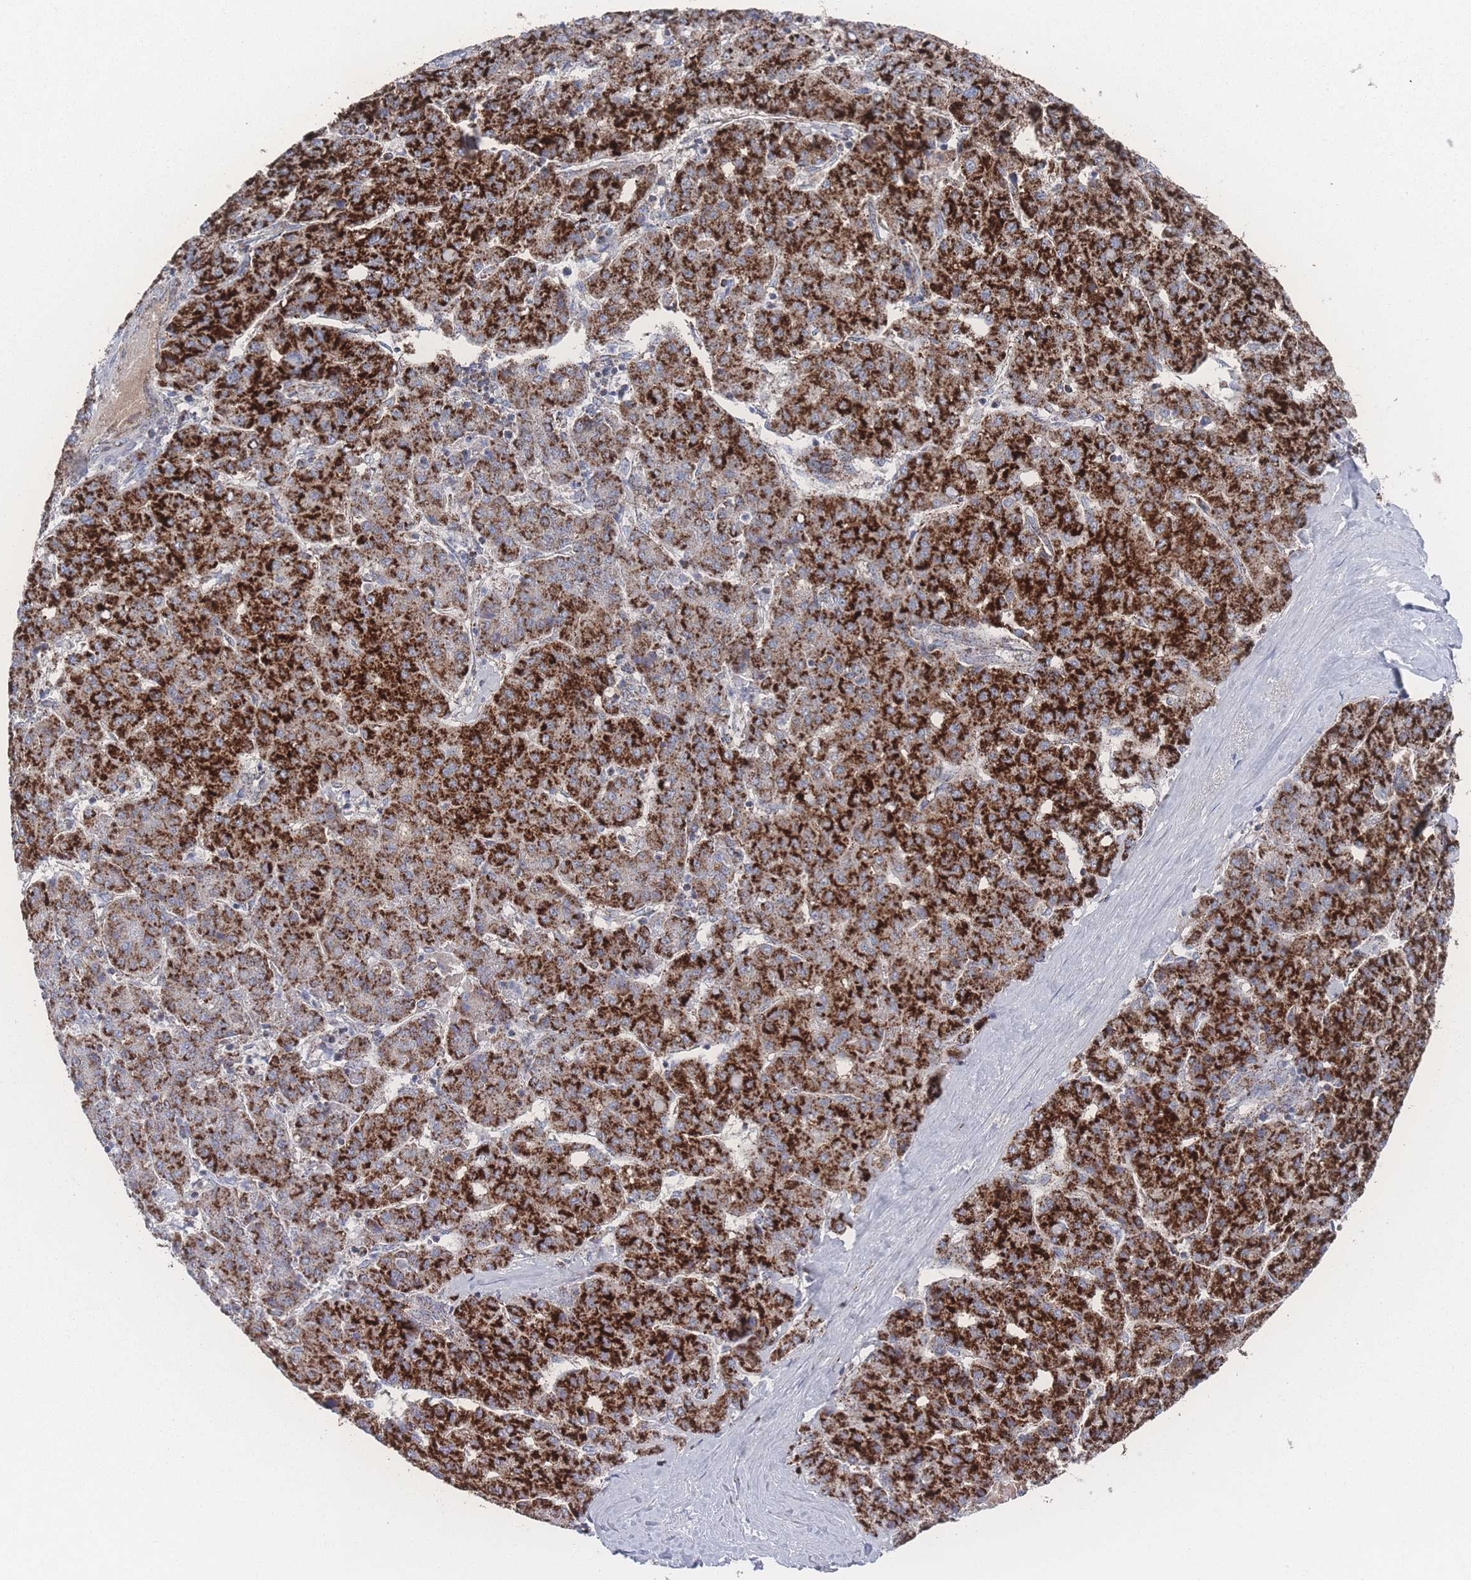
{"staining": {"intensity": "strong", "quantity": ">75%", "location": "cytoplasmic/membranous"}, "tissue": "liver cancer", "cell_type": "Tumor cells", "image_type": "cancer", "snomed": [{"axis": "morphology", "description": "Carcinoma, Hepatocellular, NOS"}, {"axis": "topography", "description": "Liver"}], "caption": "Hepatocellular carcinoma (liver) stained for a protein reveals strong cytoplasmic/membranous positivity in tumor cells. Nuclei are stained in blue.", "gene": "PEX14", "patient": {"sex": "male", "age": 65}}